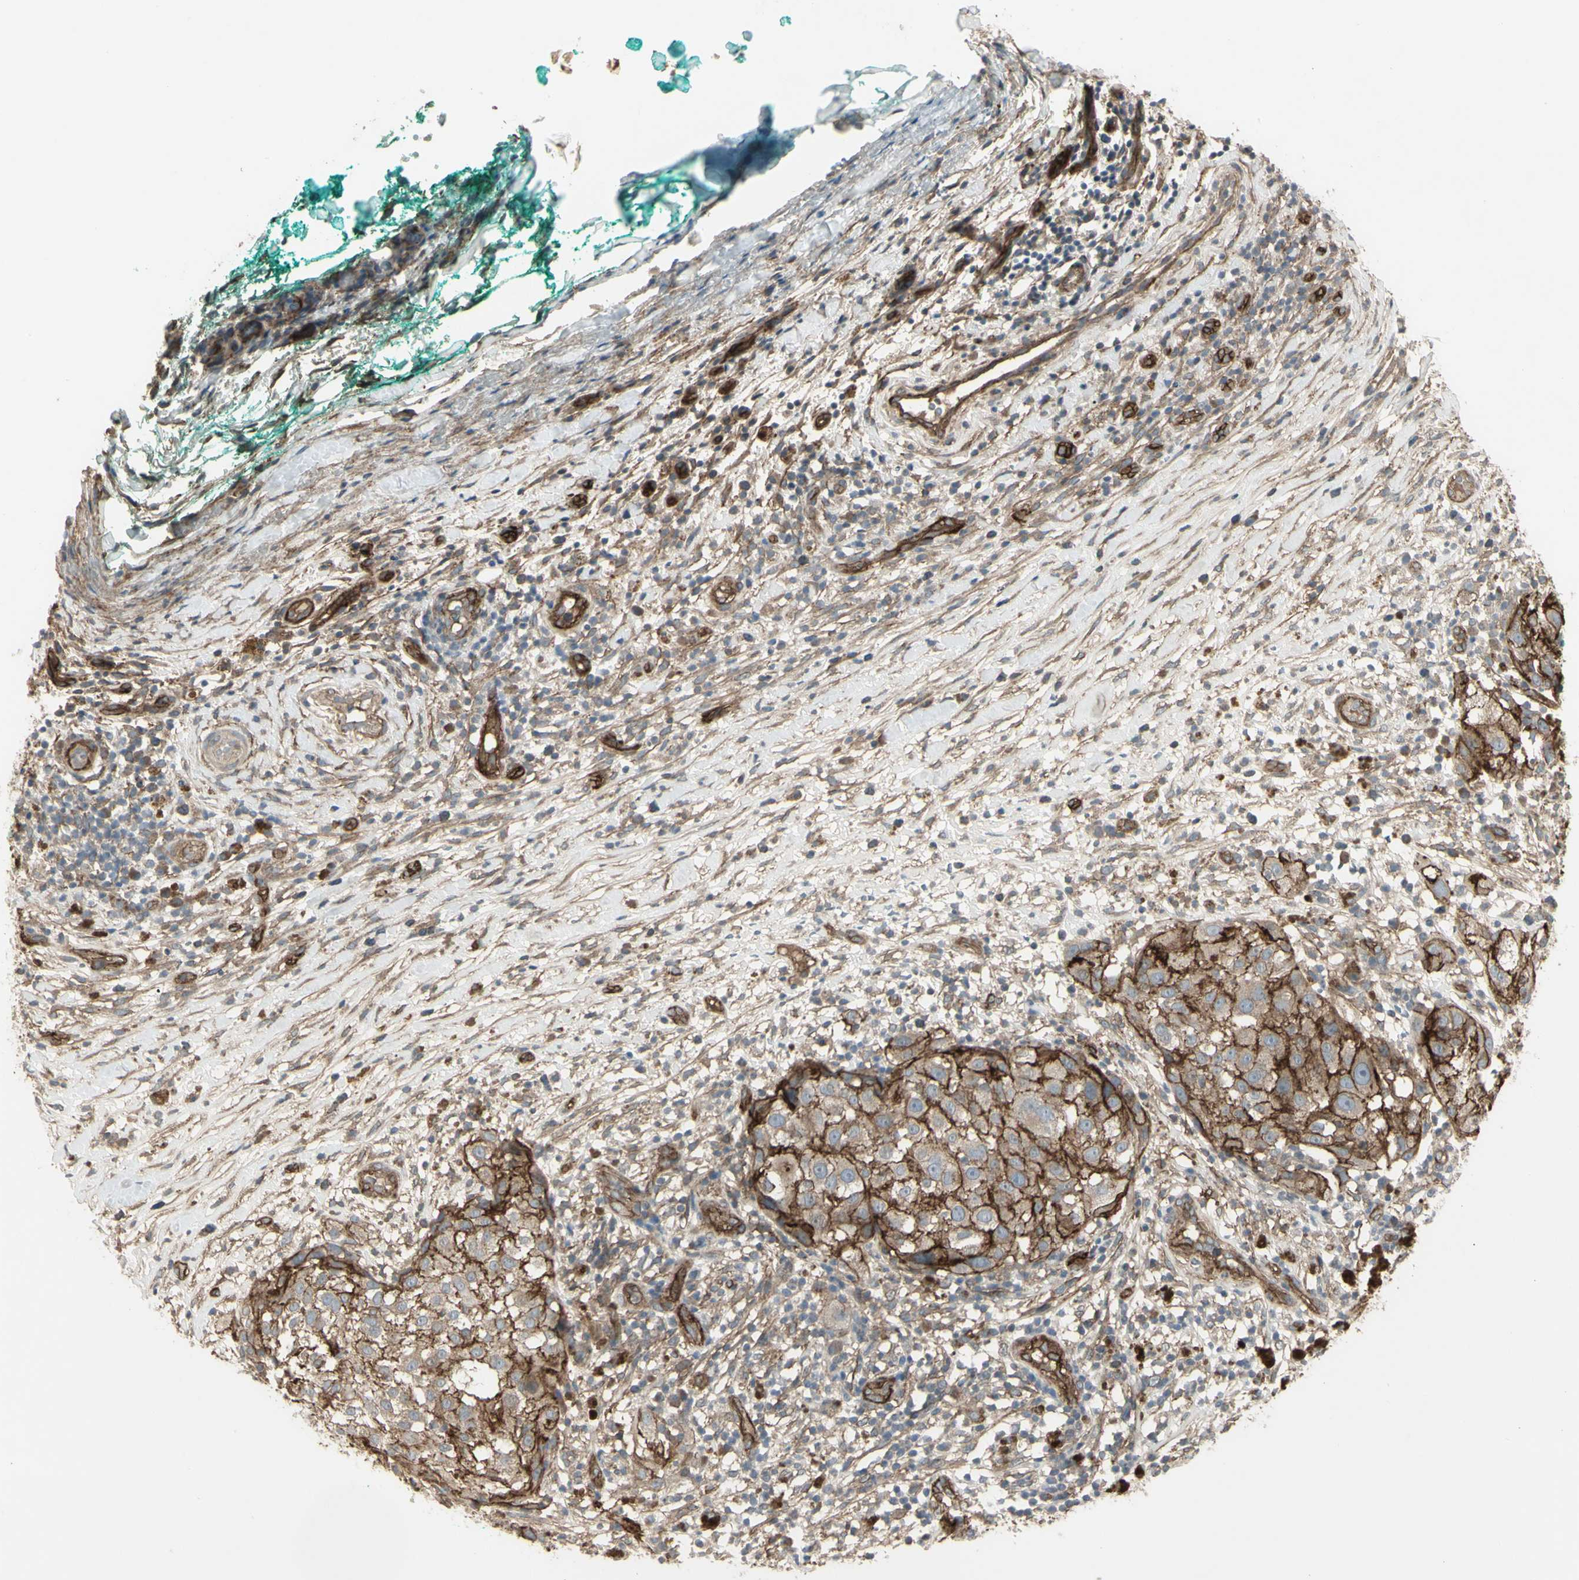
{"staining": {"intensity": "moderate", "quantity": "25%-75%", "location": "cytoplasmic/membranous"}, "tissue": "melanoma", "cell_type": "Tumor cells", "image_type": "cancer", "snomed": [{"axis": "morphology", "description": "Necrosis, NOS"}, {"axis": "morphology", "description": "Malignant melanoma, NOS"}, {"axis": "topography", "description": "Skin"}], "caption": "IHC of malignant melanoma displays medium levels of moderate cytoplasmic/membranous positivity in approximately 25%-75% of tumor cells.", "gene": "CD276", "patient": {"sex": "female", "age": 87}}